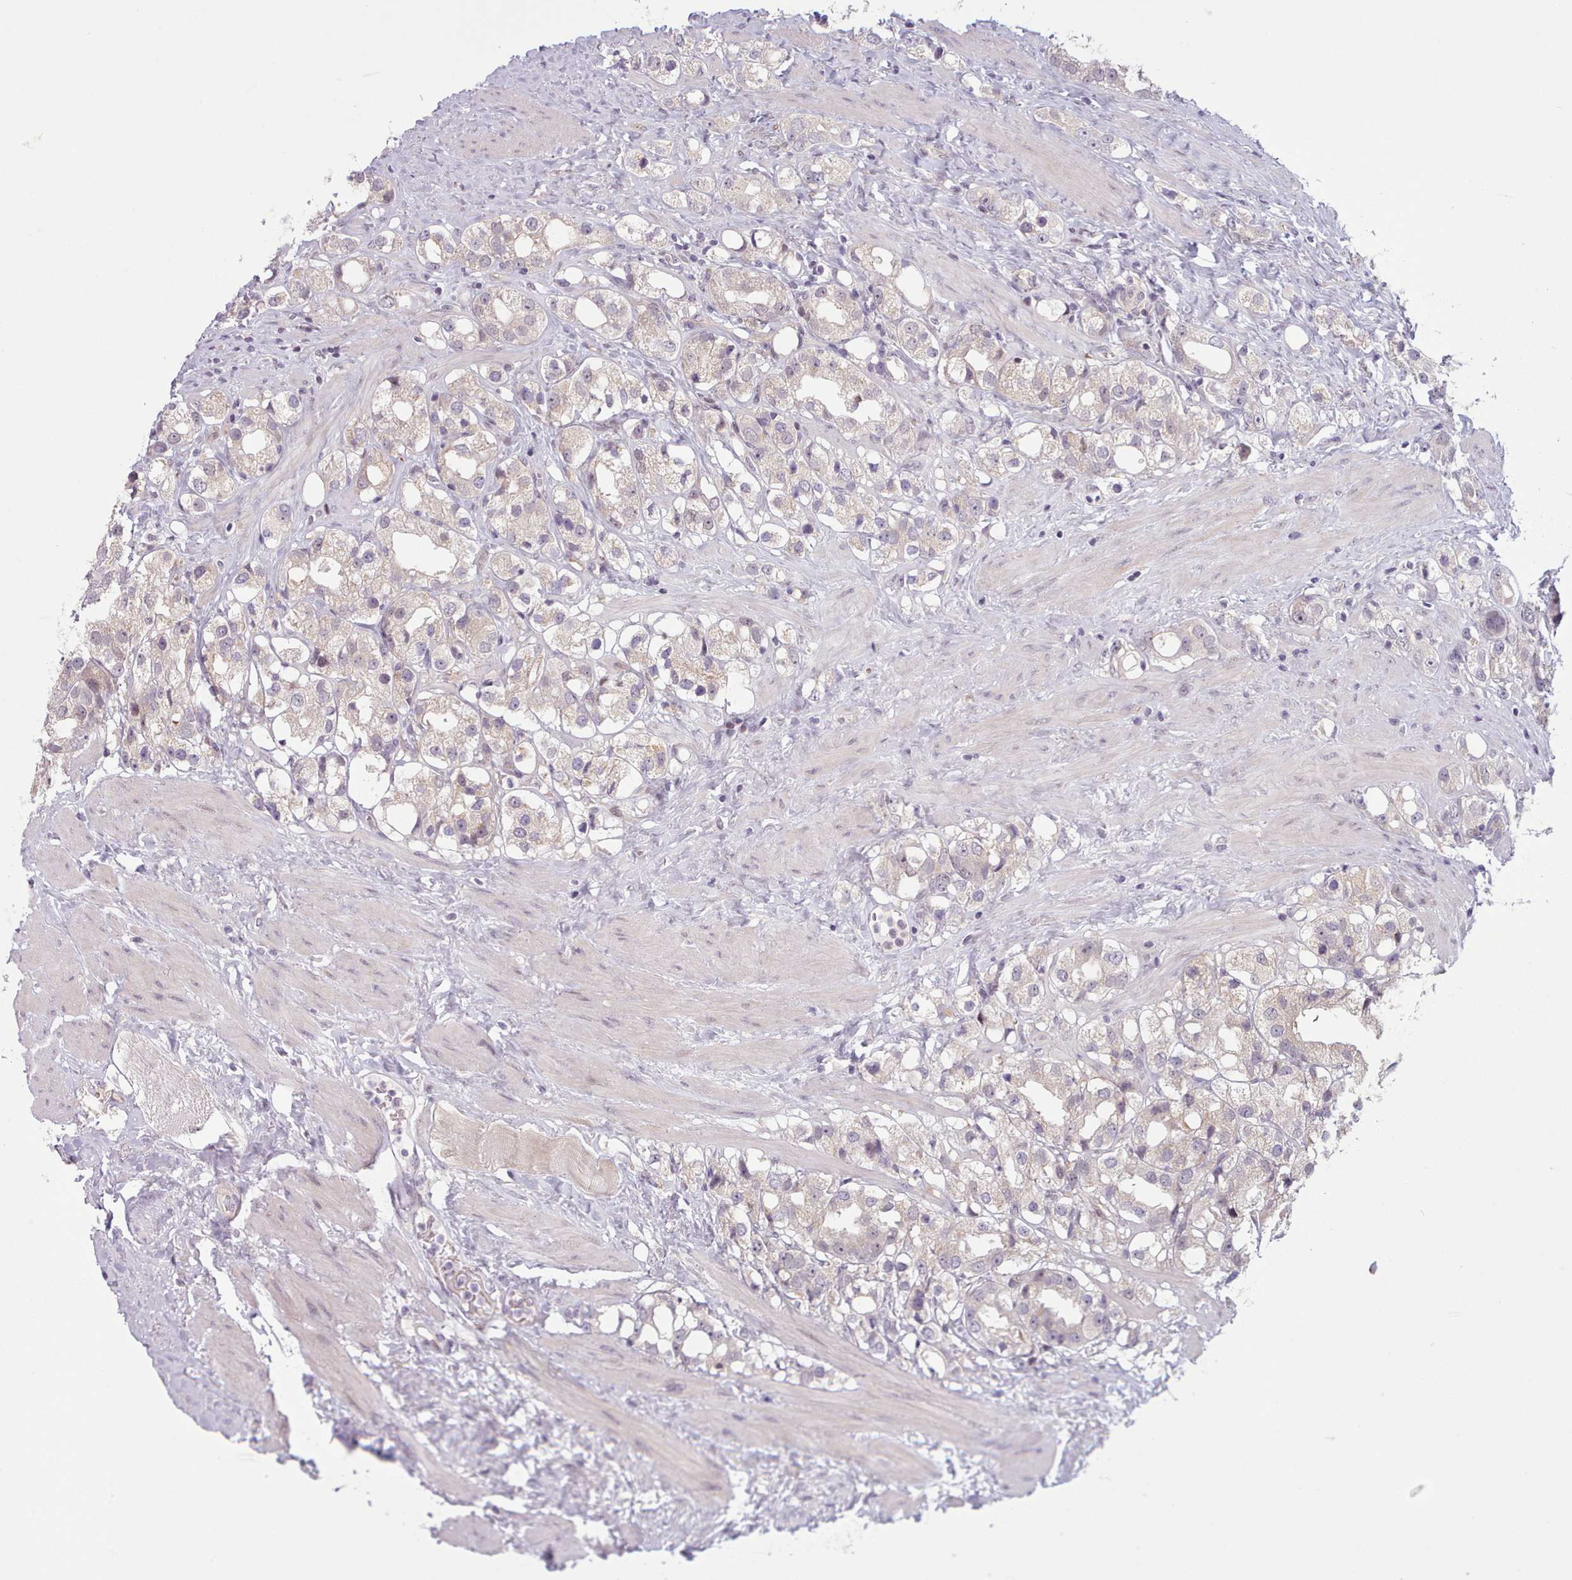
{"staining": {"intensity": "negative", "quantity": "none", "location": "none"}, "tissue": "prostate cancer", "cell_type": "Tumor cells", "image_type": "cancer", "snomed": [{"axis": "morphology", "description": "Adenocarcinoma, NOS"}, {"axis": "topography", "description": "Prostate"}], "caption": "The micrograph reveals no staining of tumor cells in adenocarcinoma (prostate).", "gene": "KBTBD7", "patient": {"sex": "male", "age": 79}}